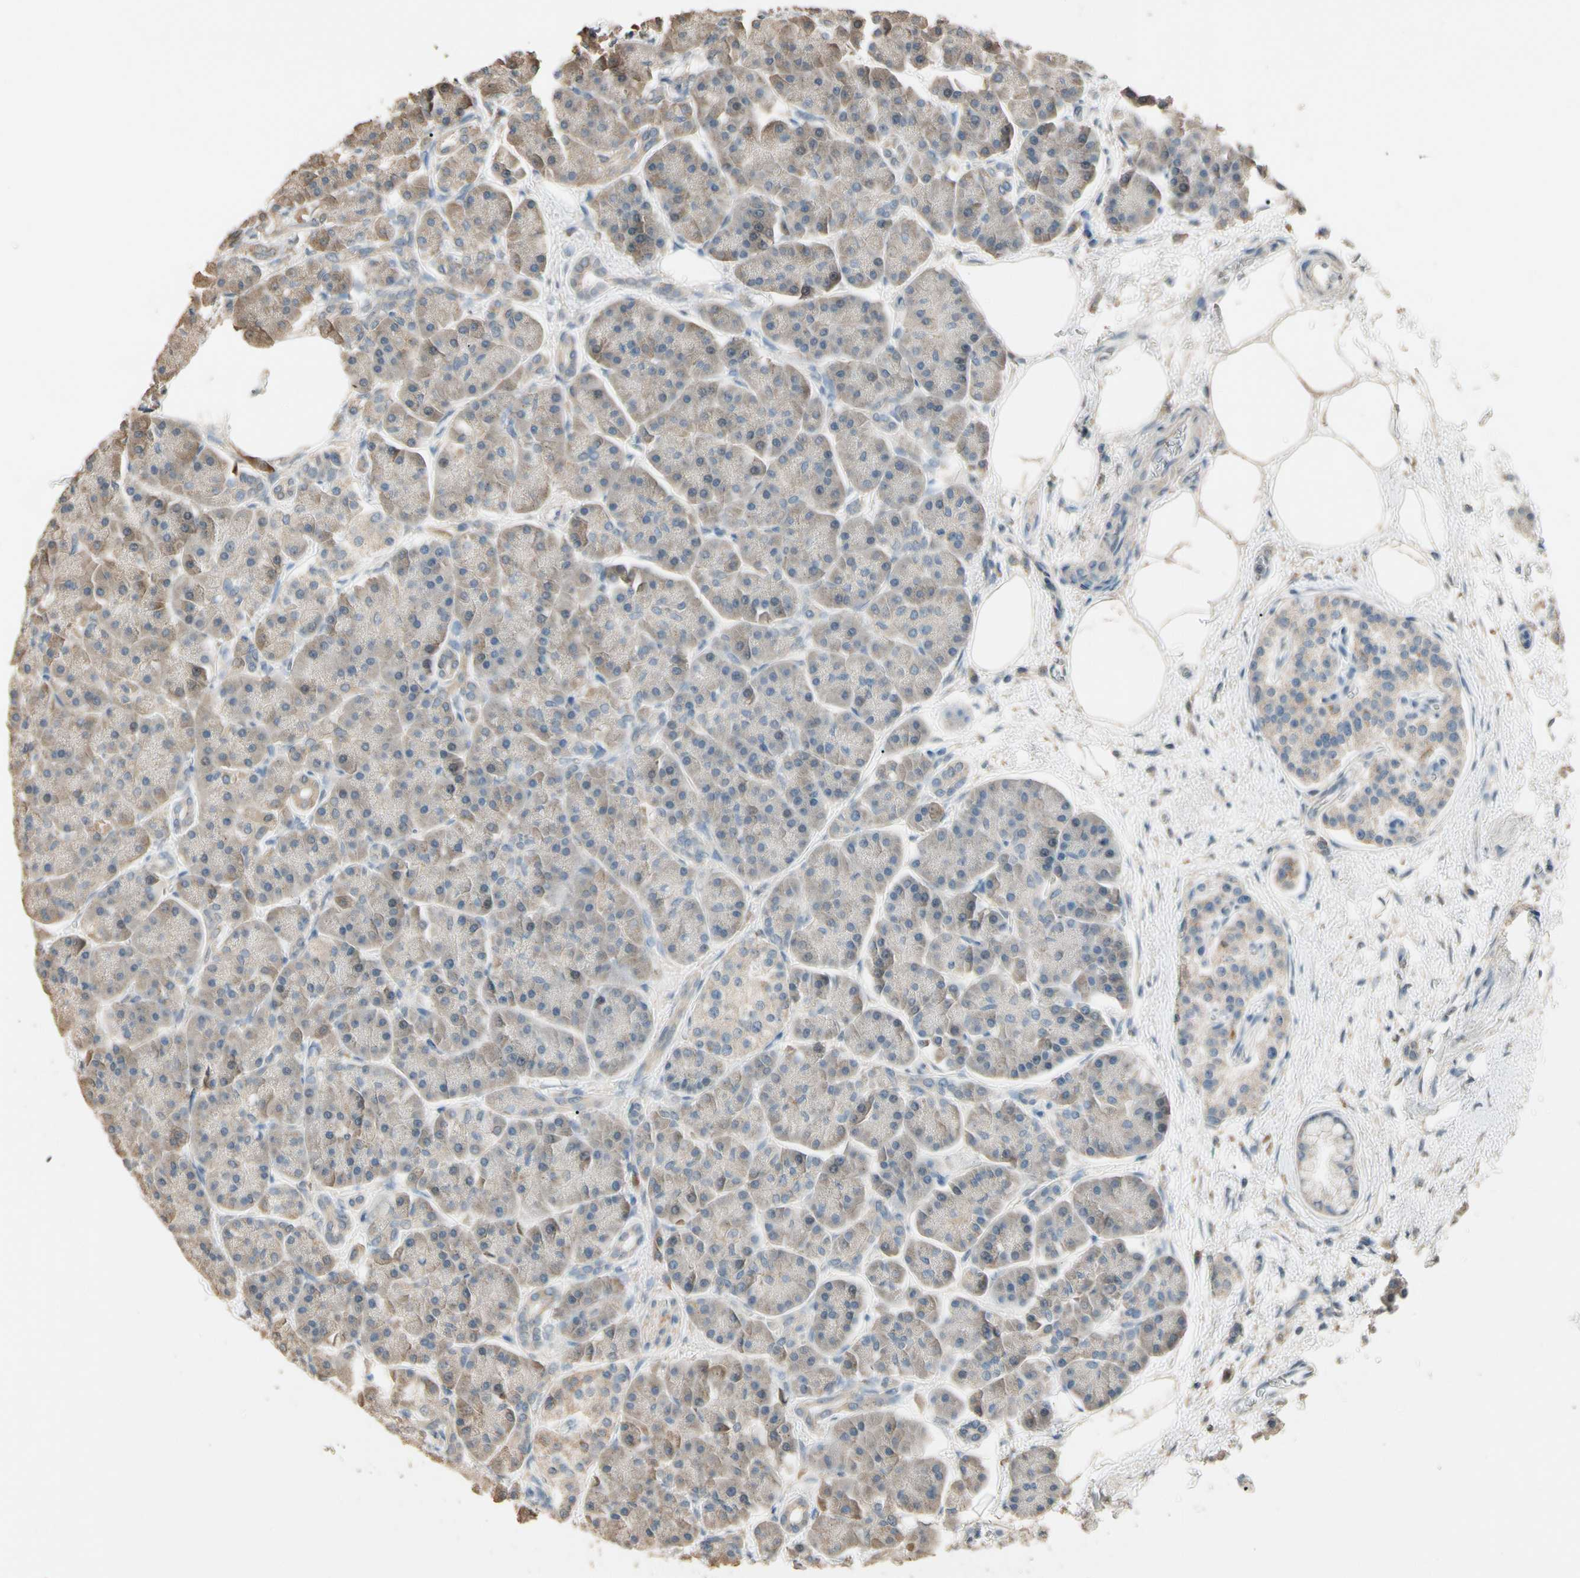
{"staining": {"intensity": "weak", "quantity": "25%-75%", "location": "cytoplasmic/membranous"}, "tissue": "pancreas", "cell_type": "Exocrine glandular cells", "image_type": "normal", "snomed": [{"axis": "morphology", "description": "Normal tissue, NOS"}, {"axis": "topography", "description": "Pancreas"}], "caption": "A micrograph showing weak cytoplasmic/membranous positivity in approximately 25%-75% of exocrine glandular cells in unremarkable pancreas, as visualized by brown immunohistochemical staining.", "gene": "CDH6", "patient": {"sex": "female", "age": 70}}